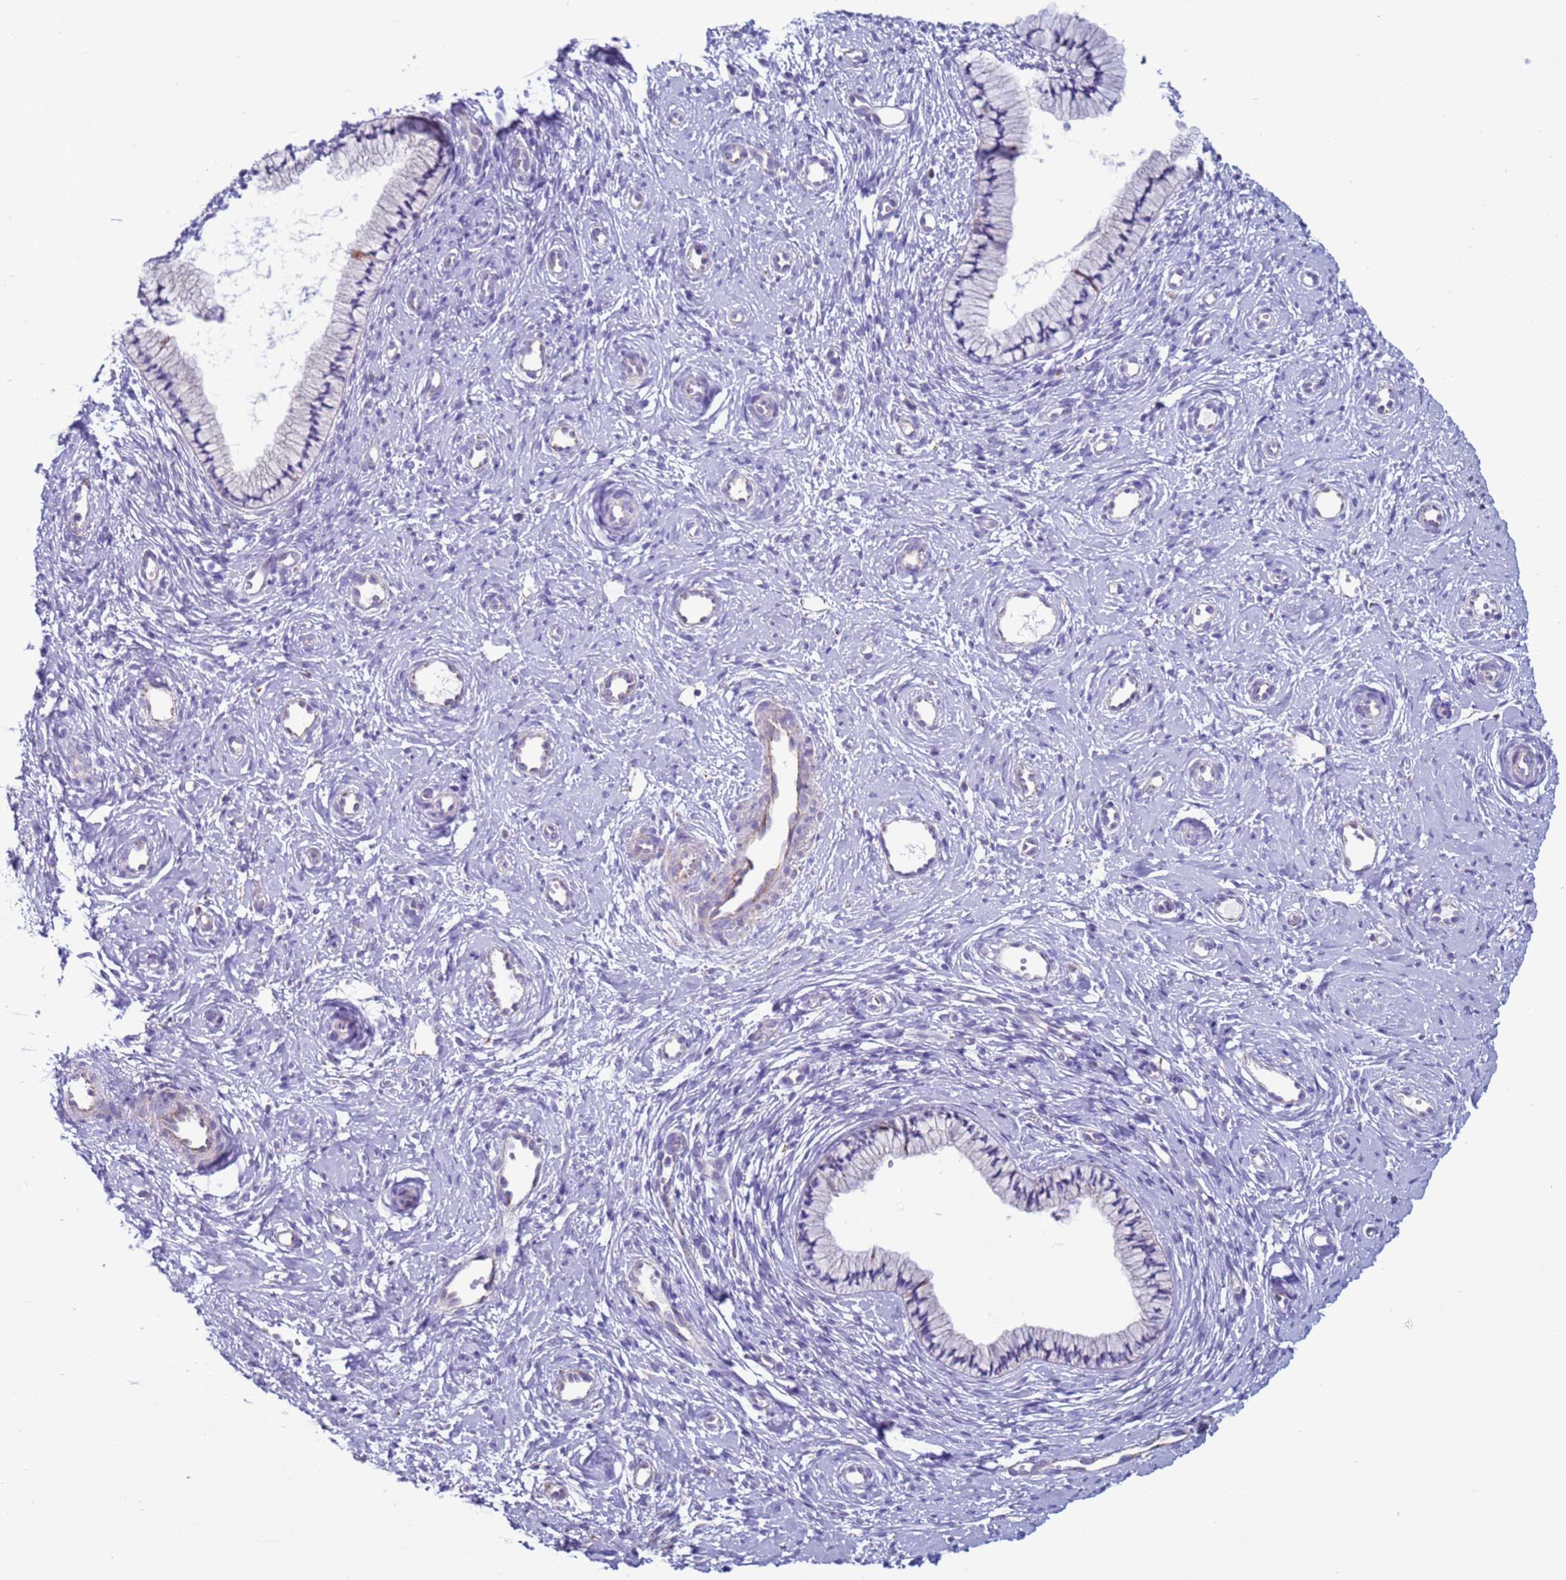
{"staining": {"intensity": "negative", "quantity": "none", "location": "none"}, "tissue": "cervix", "cell_type": "Glandular cells", "image_type": "normal", "snomed": [{"axis": "morphology", "description": "Normal tissue, NOS"}, {"axis": "topography", "description": "Cervix"}], "caption": "Human cervix stained for a protein using immunohistochemistry shows no expression in glandular cells.", "gene": "HPCAL1", "patient": {"sex": "female", "age": 57}}